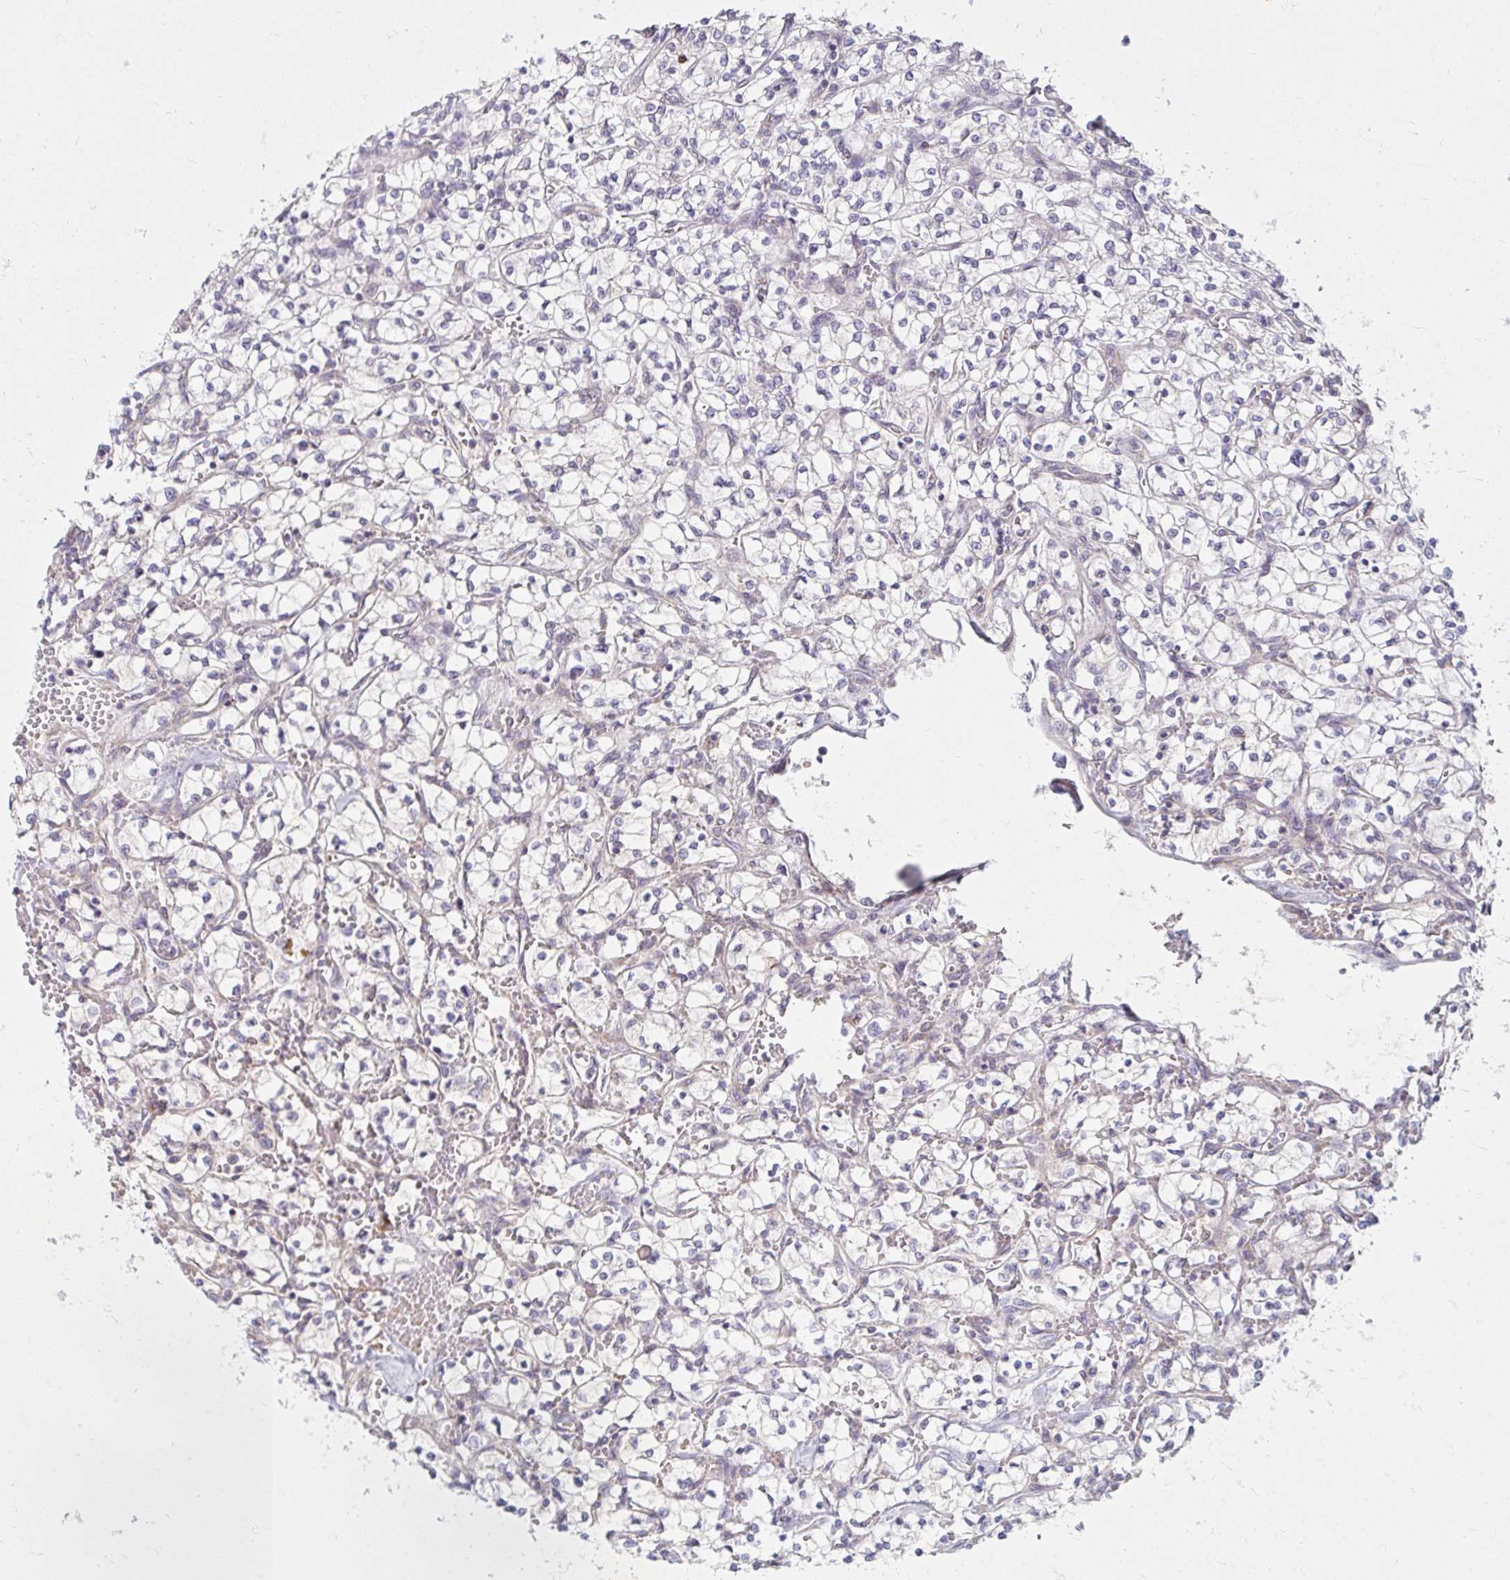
{"staining": {"intensity": "negative", "quantity": "none", "location": "none"}, "tissue": "renal cancer", "cell_type": "Tumor cells", "image_type": "cancer", "snomed": [{"axis": "morphology", "description": "Adenocarcinoma, NOS"}, {"axis": "topography", "description": "Kidney"}], "caption": "This photomicrograph is of renal adenocarcinoma stained with immunohistochemistry to label a protein in brown with the nuclei are counter-stained blue. There is no staining in tumor cells.", "gene": "SKP2", "patient": {"sex": "female", "age": 64}}